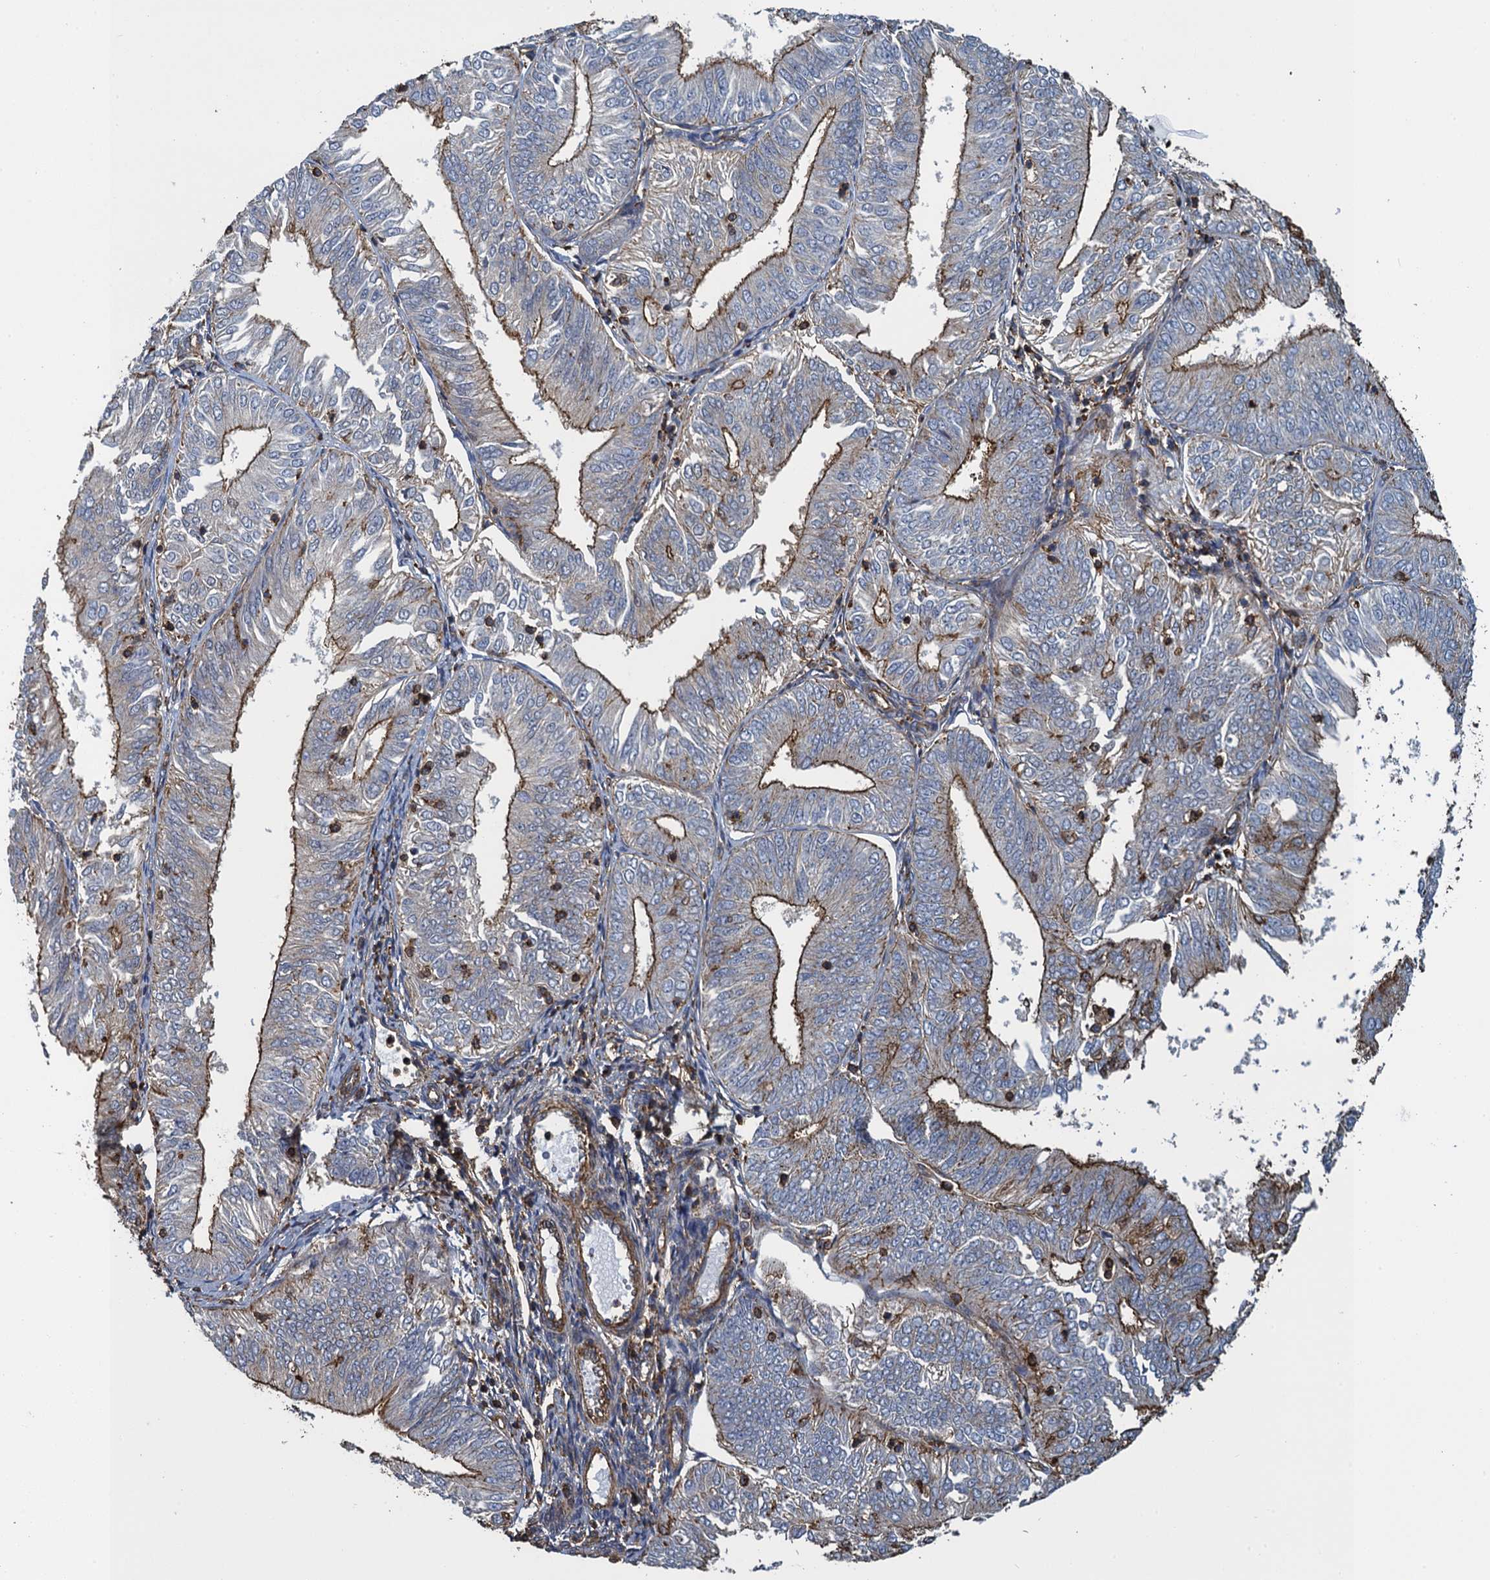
{"staining": {"intensity": "moderate", "quantity": "25%-75%", "location": "cytoplasmic/membranous"}, "tissue": "endometrial cancer", "cell_type": "Tumor cells", "image_type": "cancer", "snomed": [{"axis": "morphology", "description": "Adenocarcinoma, NOS"}, {"axis": "topography", "description": "Endometrium"}], "caption": "Adenocarcinoma (endometrial) stained with DAB immunohistochemistry (IHC) displays medium levels of moderate cytoplasmic/membranous staining in approximately 25%-75% of tumor cells. (DAB IHC with brightfield microscopy, high magnification).", "gene": "PROSER2", "patient": {"sex": "female", "age": 58}}